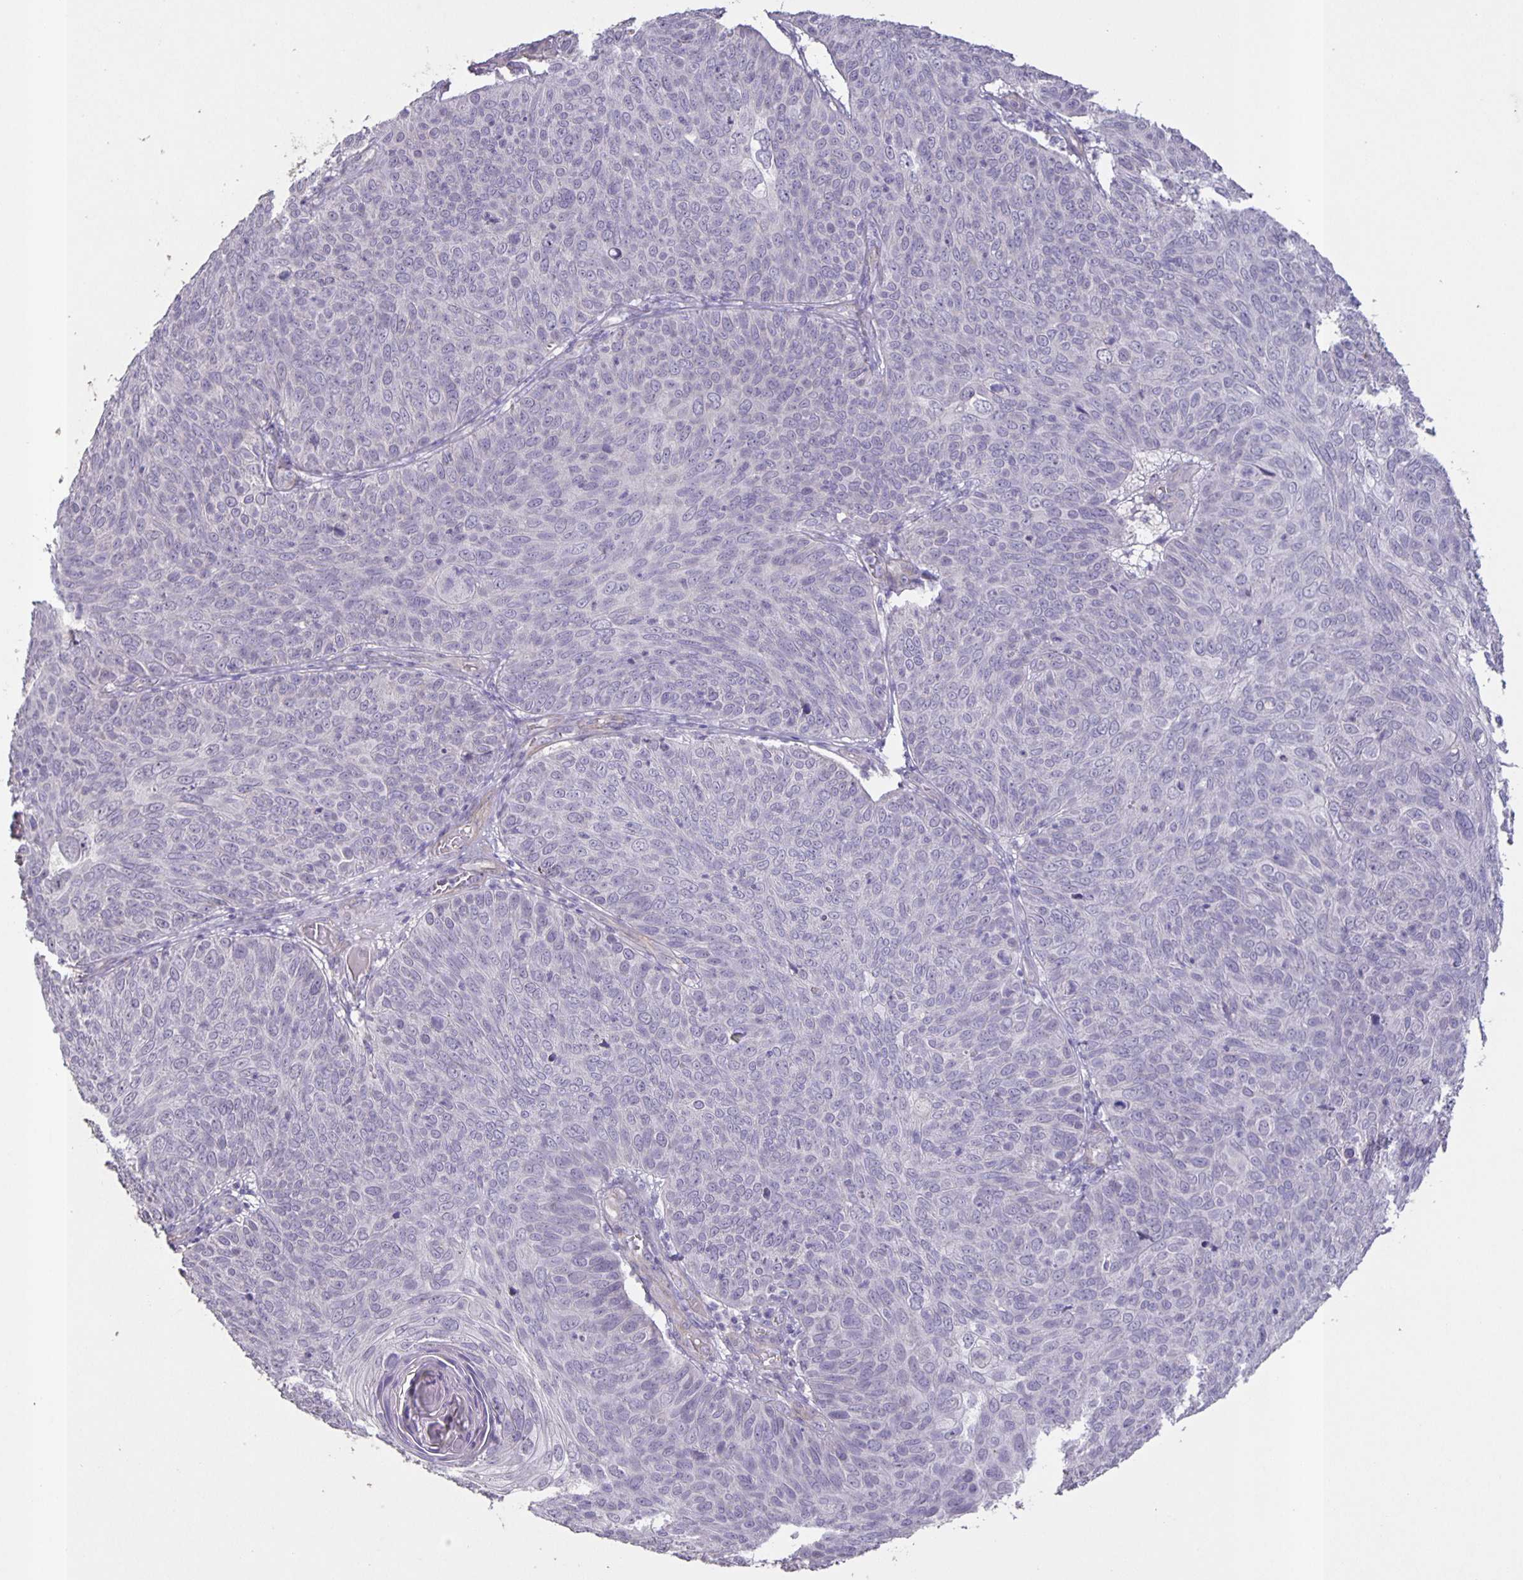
{"staining": {"intensity": "negative", "quantity": "none", "location": "none"}, "tissue": "skin cancer", "cell_type": "Tumor cells", "image_type": "cancer", "snomed": [{"axis": "morphology", "description": "Squamous cell carcinoma, NOS"}, {"axis": "topography", "description": "Skin"}], "caption": "This micrograph is of skin squamous cell carcinoma stained with immunohistochemistry (IHC) to label a protein in brown with the nuclei are counter-stained blue. There is no positivity in tumor cells.", "gene": "SRCIN1", "patient": {"sex": "male", "age": 87}}